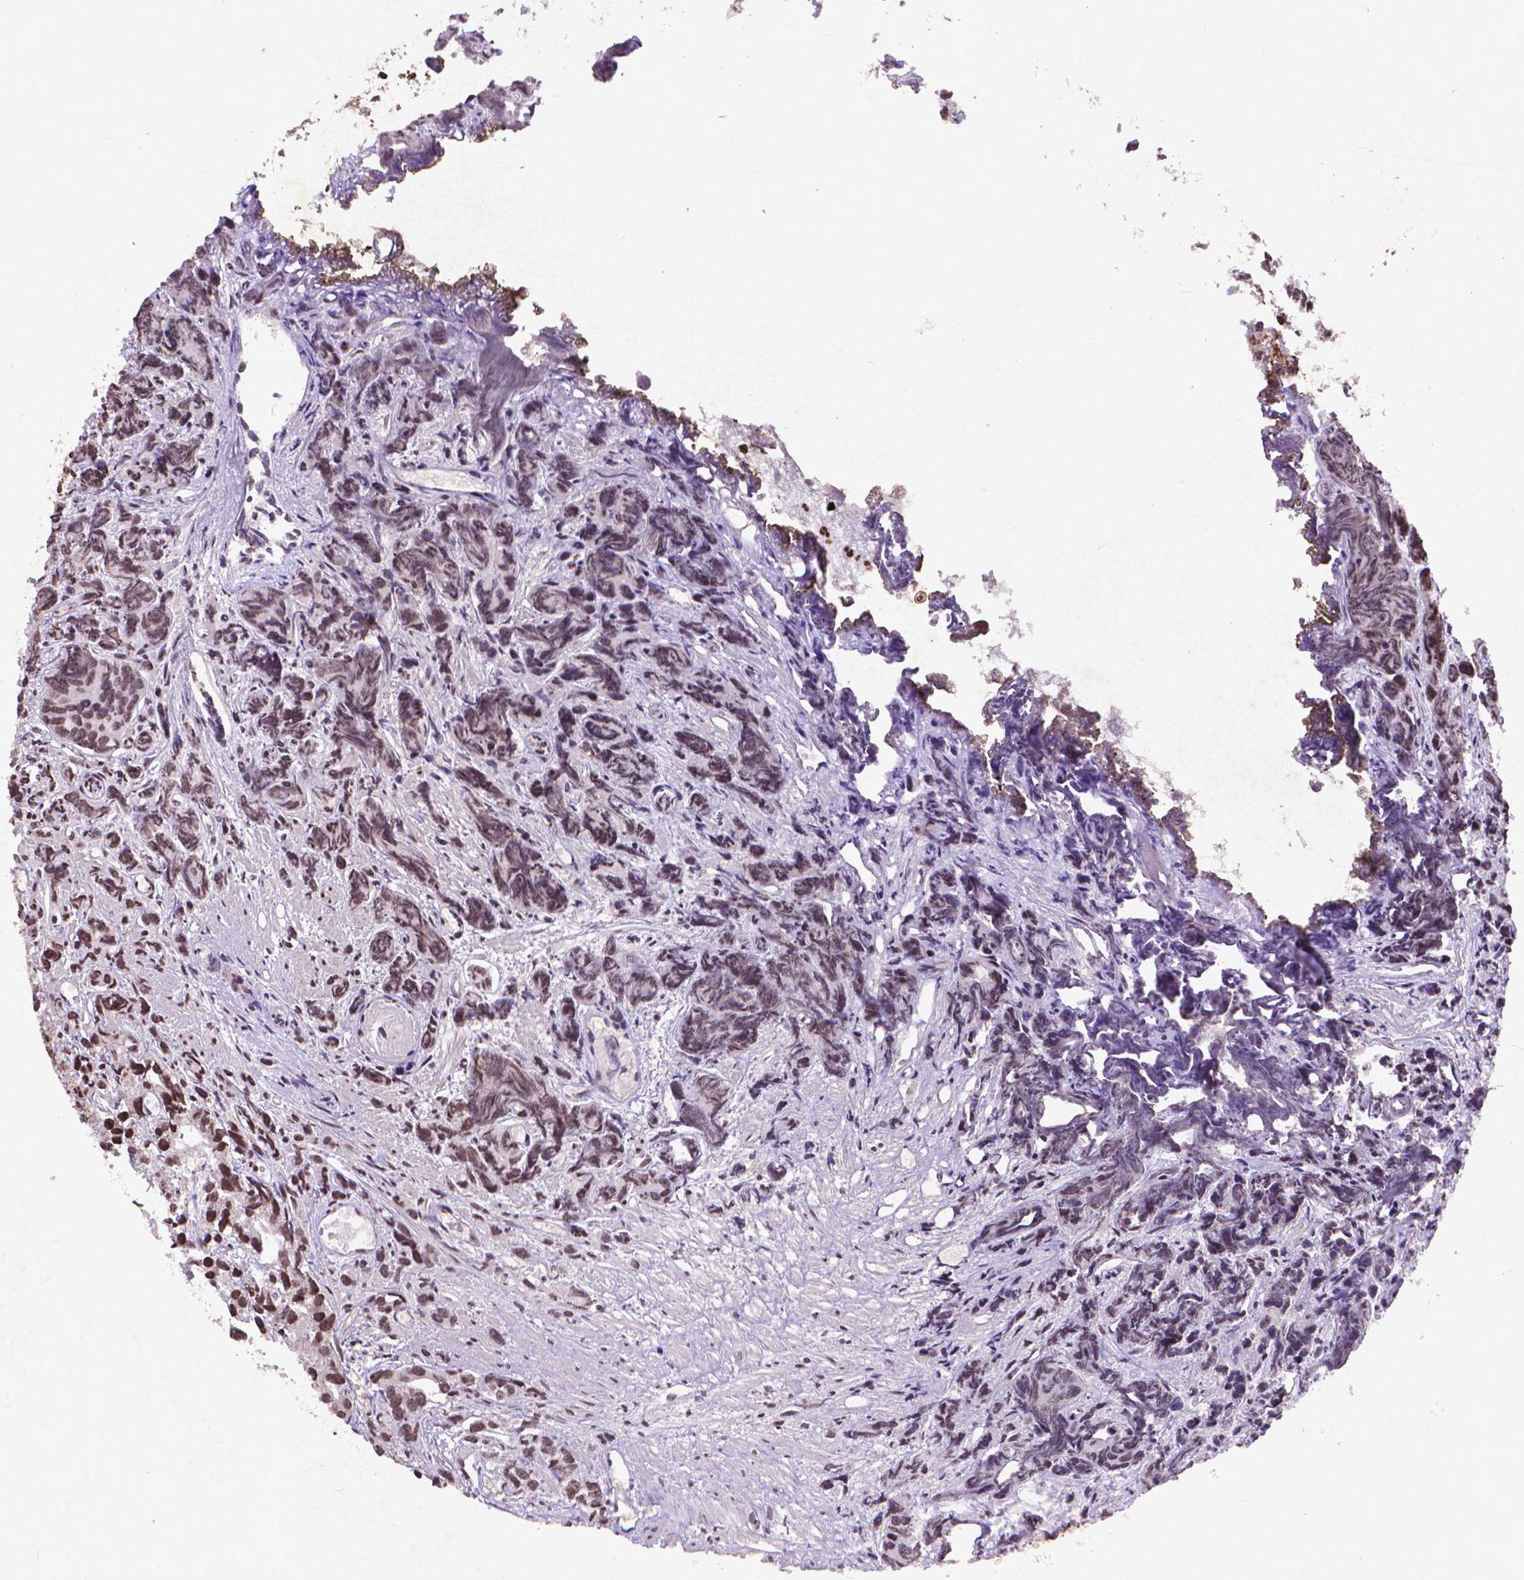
{"staining": {"intensity": "strong", "quantity": "25%-75%", "location": "nuclear"}, "tissue": "prostate cancer", "cell_type": "Tumor cells", "image_type": "cancer", "snomed": [{"axis": "morphology", "description": "Adenocarcinoma, High grade"}, {"axis": "topography", "description": "Prostate"}], "caption": "A micrograph showing strong nuclear expression in about 25%-75% of tumor cells in high-grade adenocarcinoma (prostate), as visualized by brown immunohistochemical staining.", "gene": "CITED2", "patient": {"sex": "male", "age": 77}}